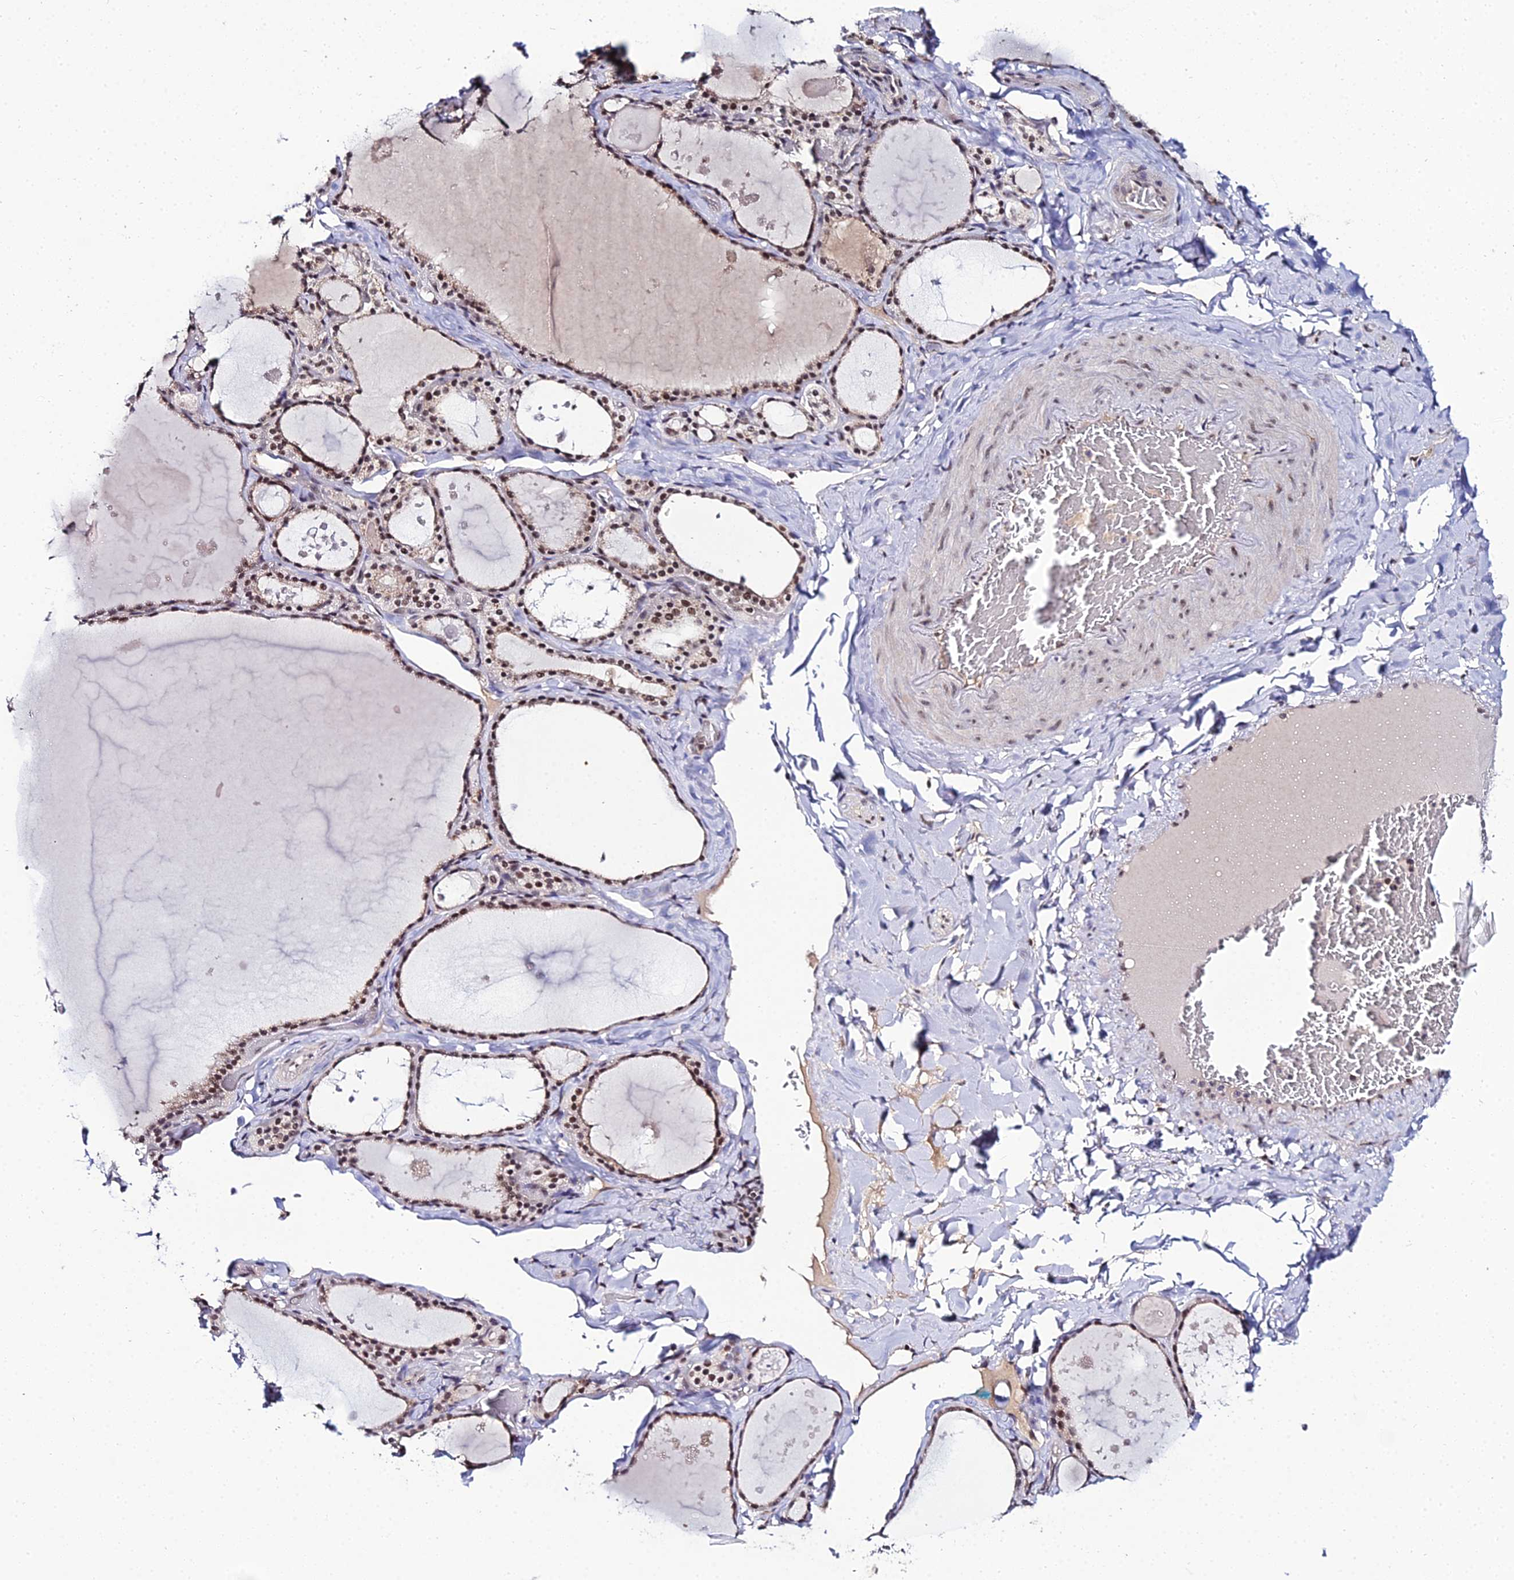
{"staining": {"intensity": "strong", "quantity": ">75%", "location": "nuclear"}, "tissue": "thyroid gland", "cell_type": "Glandular cells", "image_type": "normal", "snomed": [{"axis": "morphology", "description": "Normal tissue, NOS"}, {"axis": "topography", "description": "Thyroid gland"}], "caption": "Glandular cells display high levels of strong nuclear expression in about >75% of cells in normal thyroid gland.", "gene": "EXOSC3", "patient": {"sex": "male", "age": 56}}